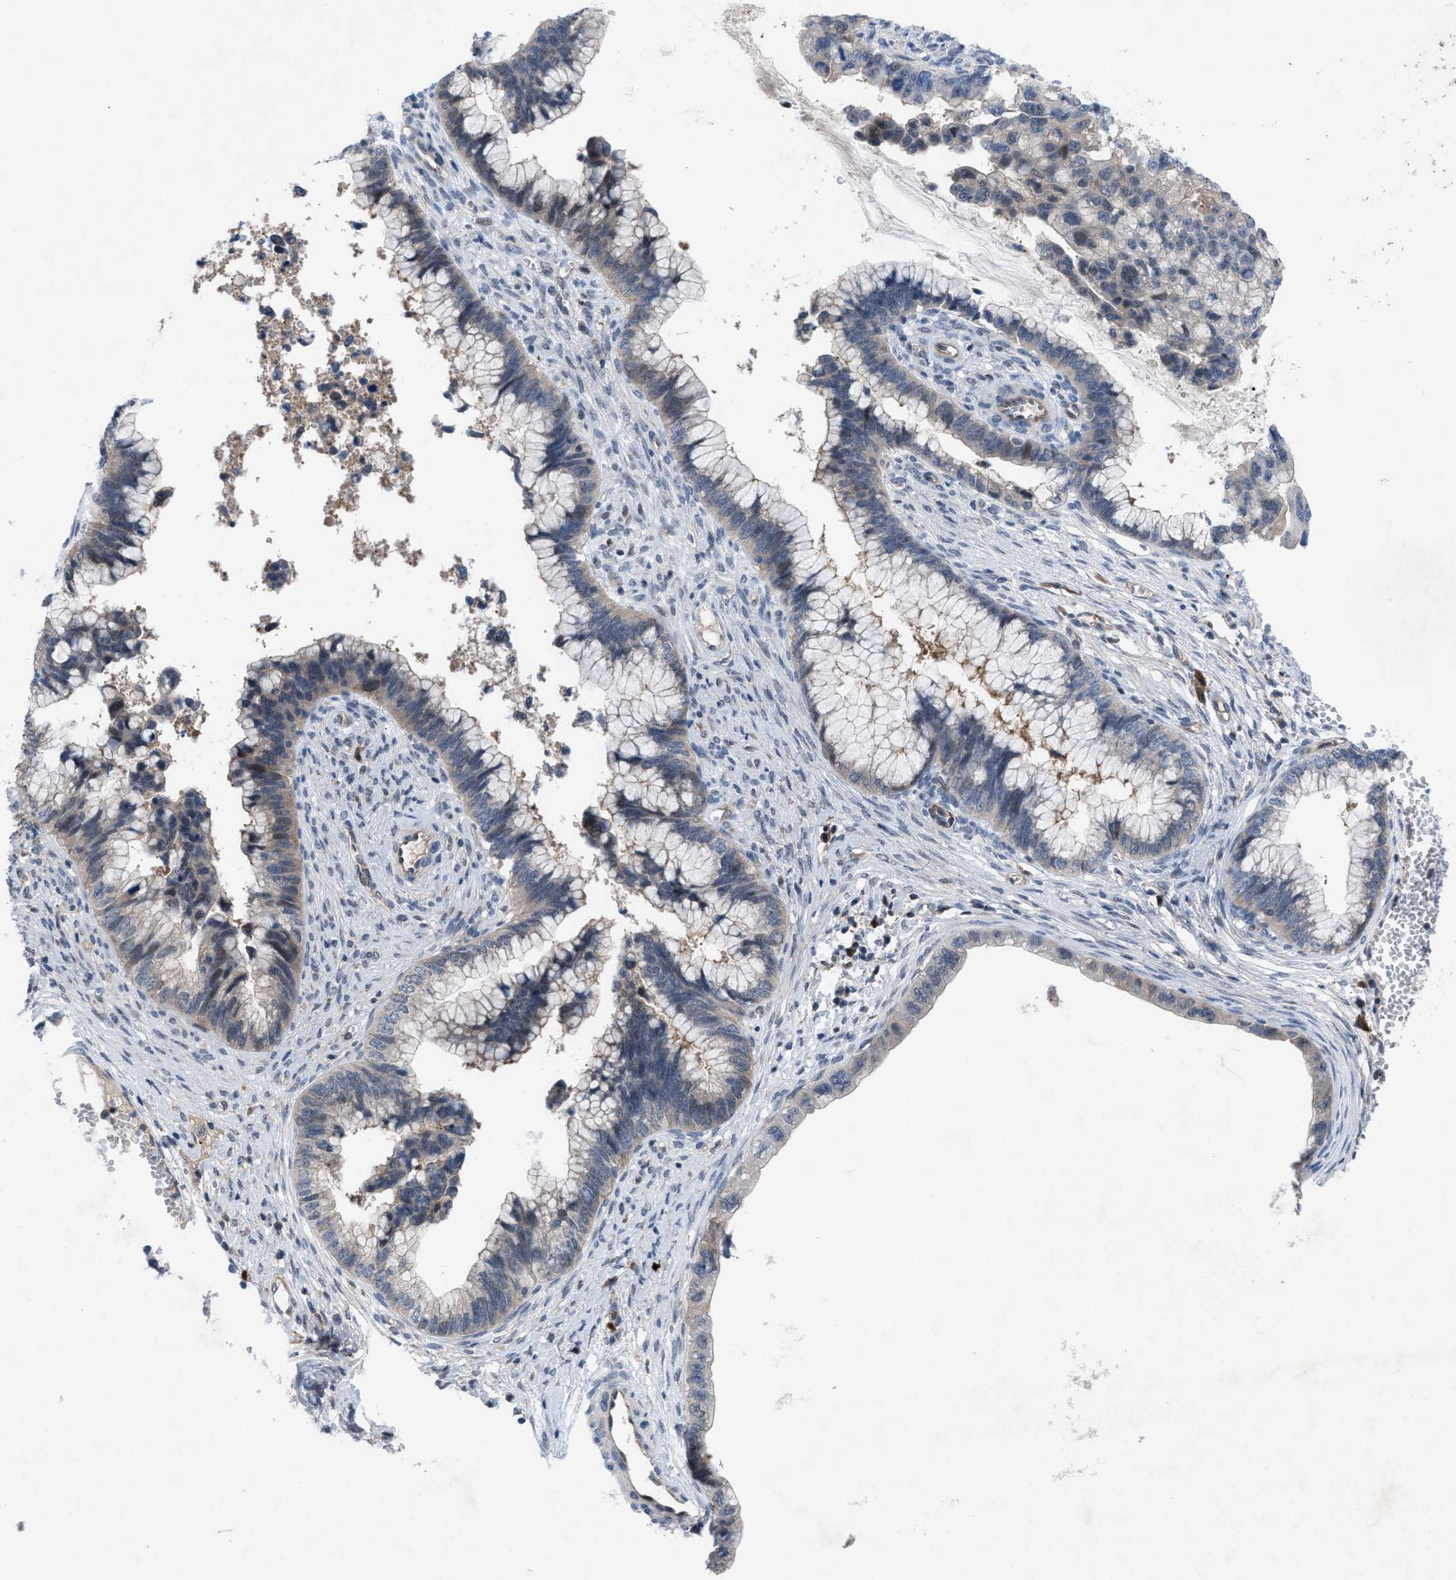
{"staining": {"intensity": "negative", "quantity": "none", "location": "none"}, "tissue": "cervical cancer", "cell_type": "Tumor cells", "image_type": "cancer", "snomed": [{"axis": "morphology", "description": "Adenocarcinoma, NOS"}, {"axis": "topography", "description": "Cervix"}], "caption": "High power microscopy histopathology image of an immunohistochemistry (IHC) histopathology image of cervical cancer, revealing no significant expression in tumor cells.", "gene": "IL17RE", "patient": {"sex": "female", "age": 44}}